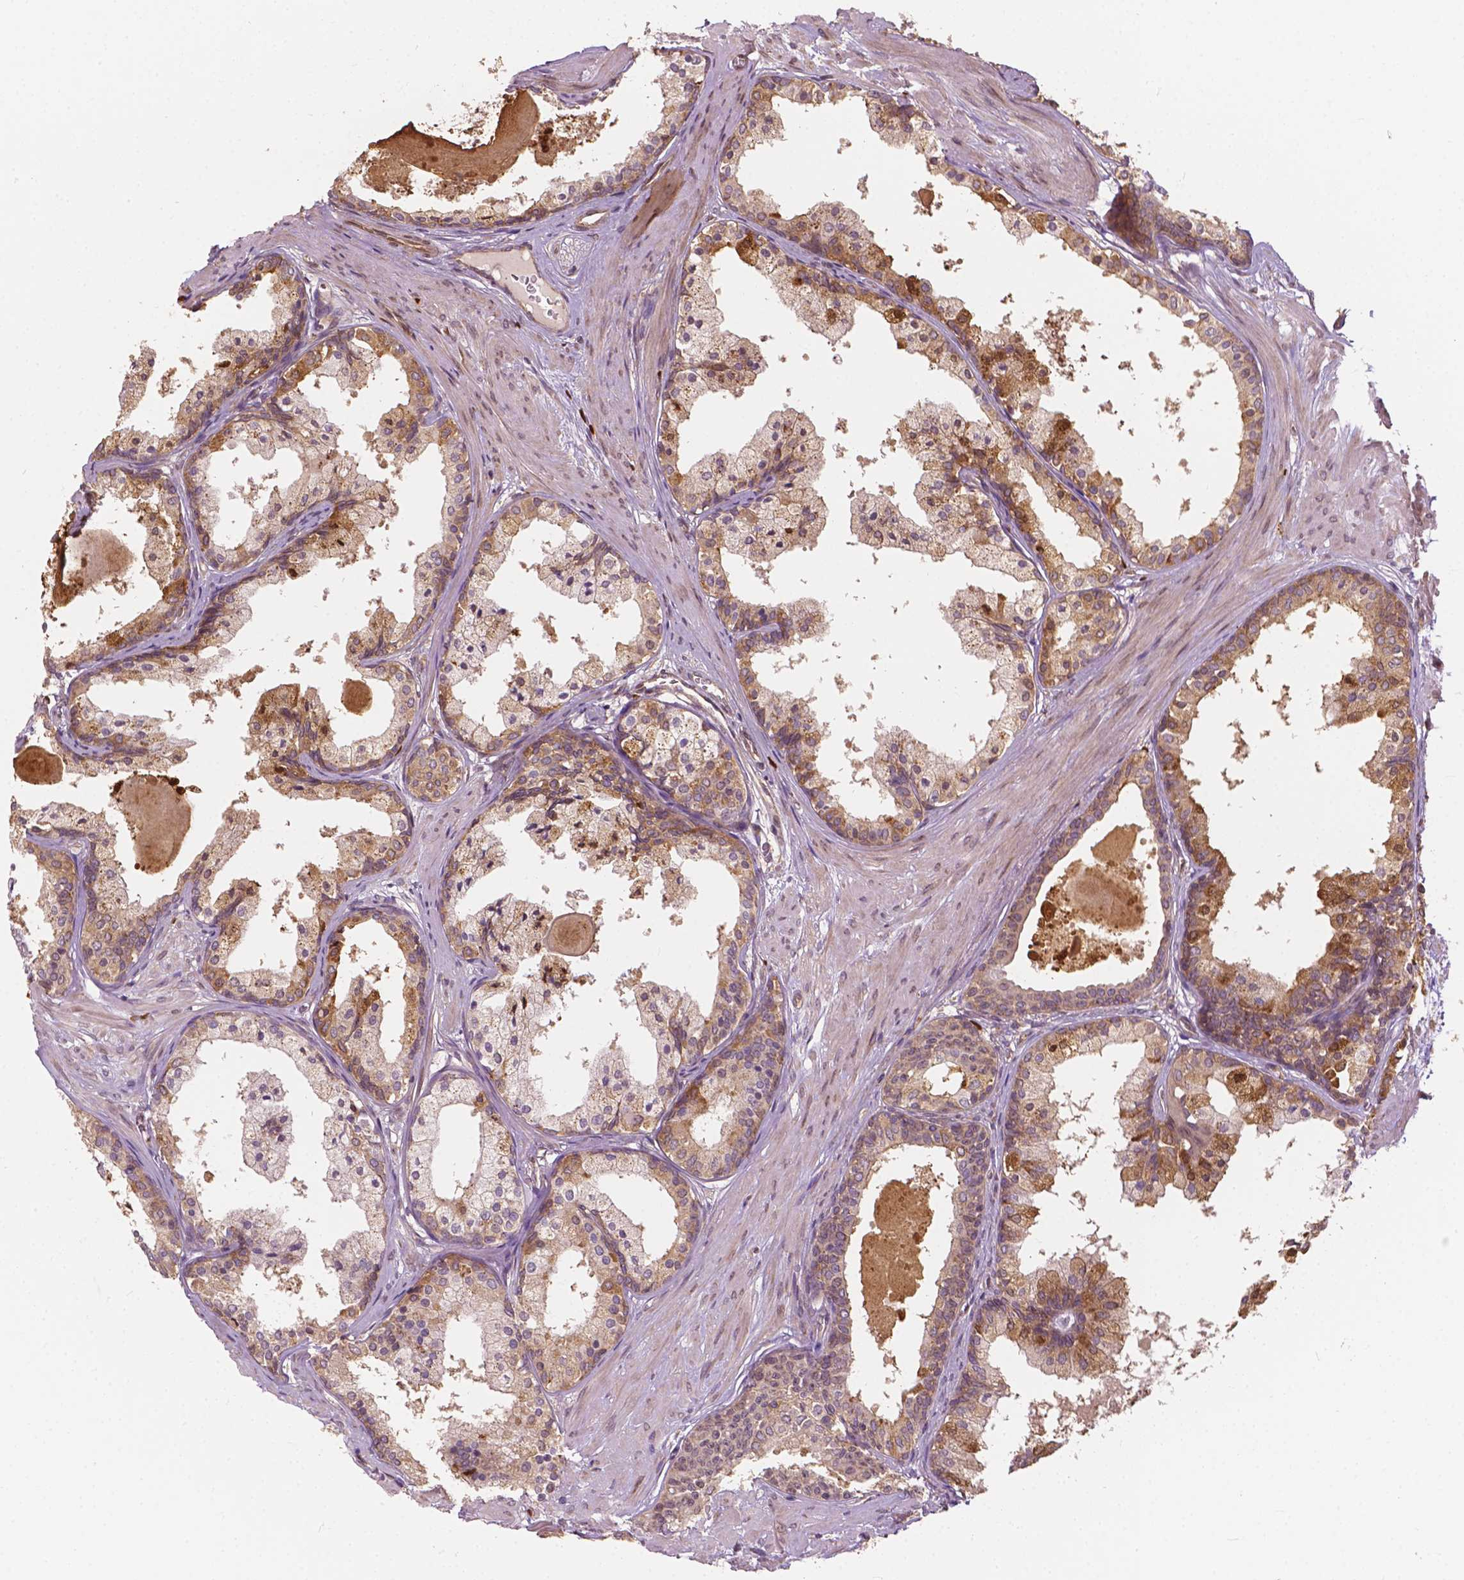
{"staining": {"intensity": "weak", "quantity": ">75%", "location": "cytoplasmic/membranous"}, "tissue": "prostate", "cell_type": "Glandular cells", "image_type": "normal", "snomed": [{"axis": "morphology", "description": "Normal tissue, NOS"}, {"axis": "topography", "description": "Prostate"}], "caption": "Unremarkable prostate was stained to show a protein in brown. There is low levels of weak cytoplasmic/membranous positivity in approximately >75% of glandular cells.", "gene": "G3BP1", "patient": {"sex": "male", "age": 61}}